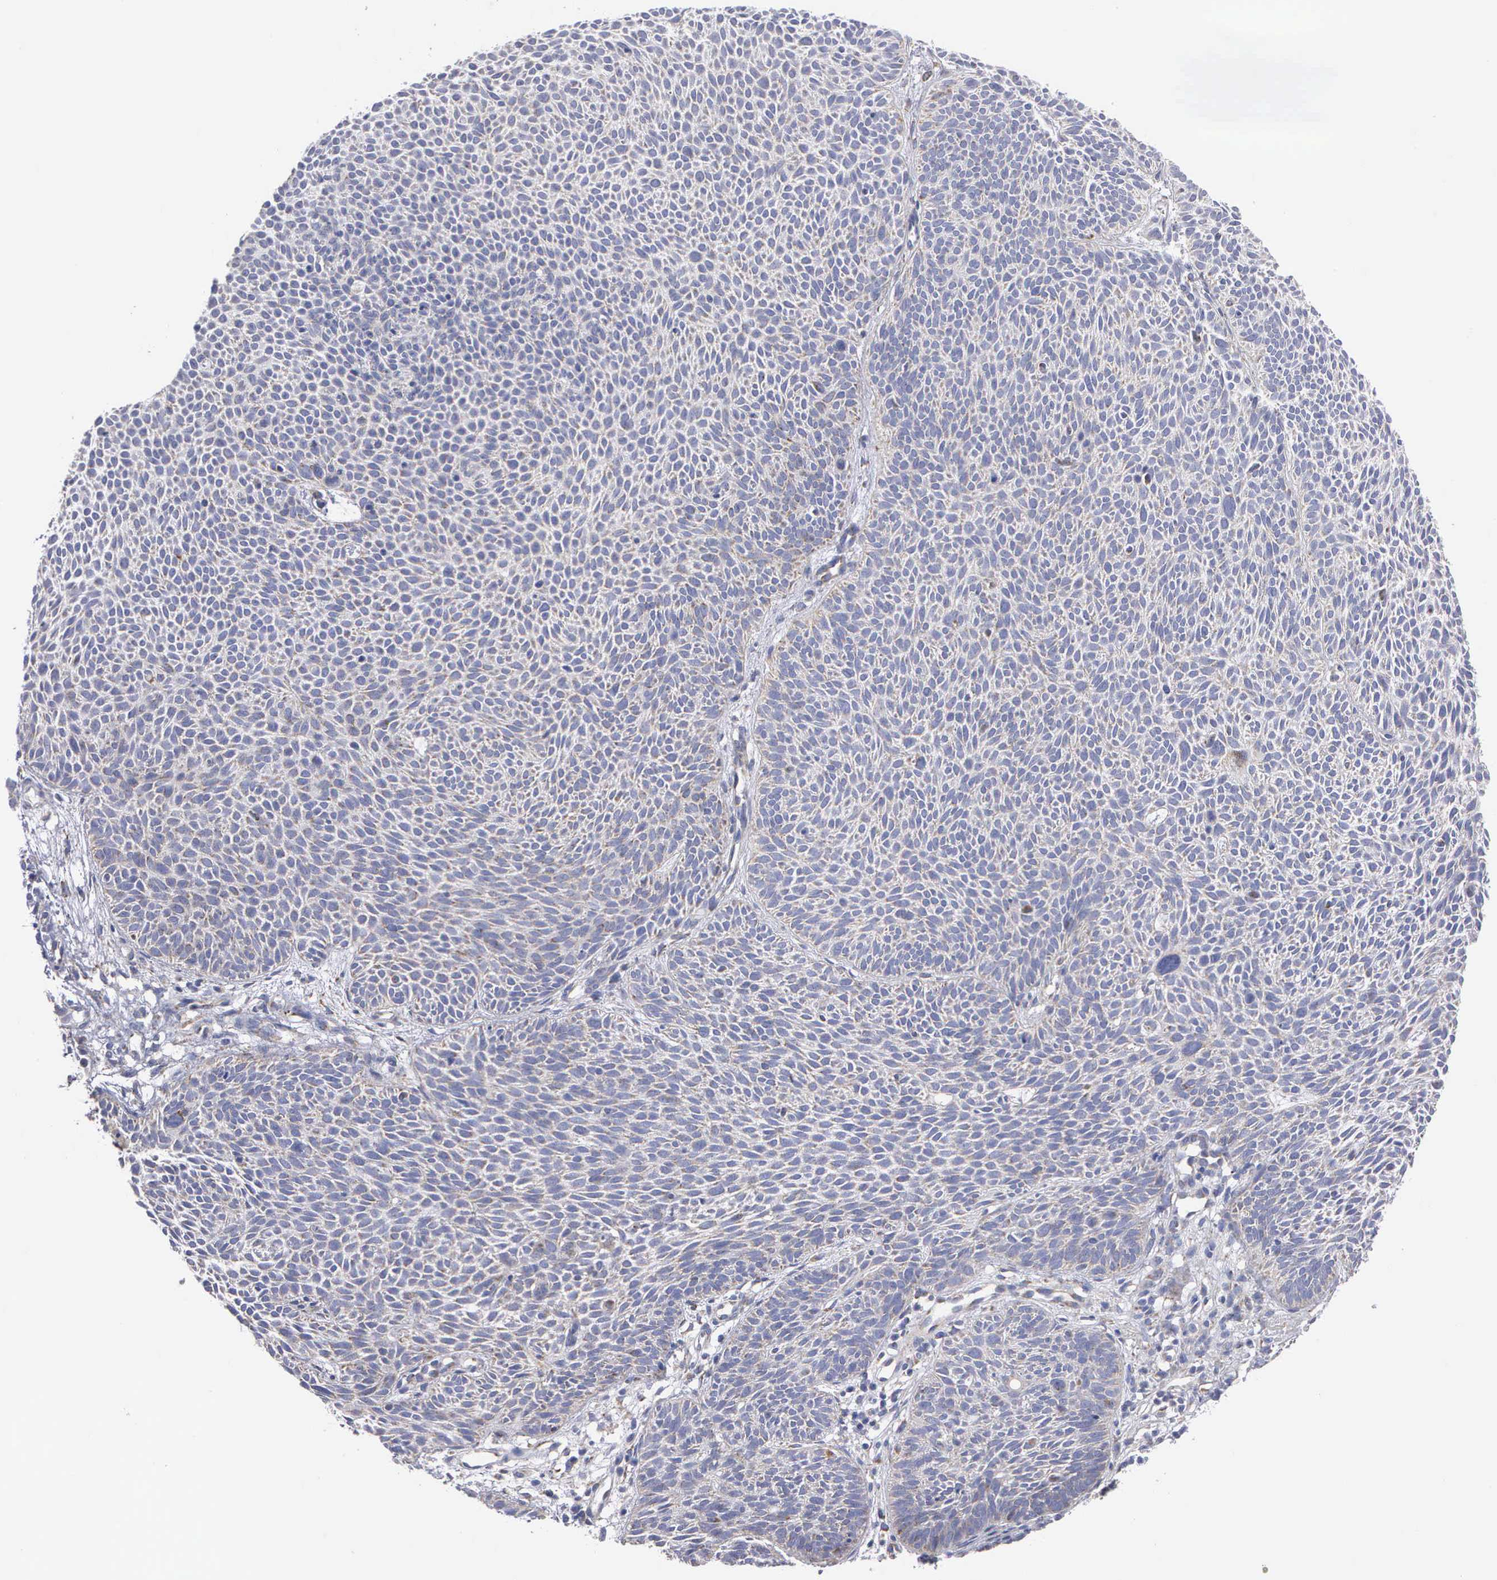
{"staining": {"intensity": "negative", "quantity": "none", "location": "none"}, "tissue": "skin cancer", "cell_type": "Tumor cells", "image_type": "cancer", "snomed": [{"axis": "morphology", "description": "Basal cell carcinoma"}, {"axis": "topography", "description": "Skin"}], "caption": "Protein analysis of skin cancer (basal cell carcinoma) shows no significant positivity in tumor cells.", "gene": "APOOL", "patient": {"sex": "male", "age": 84}}